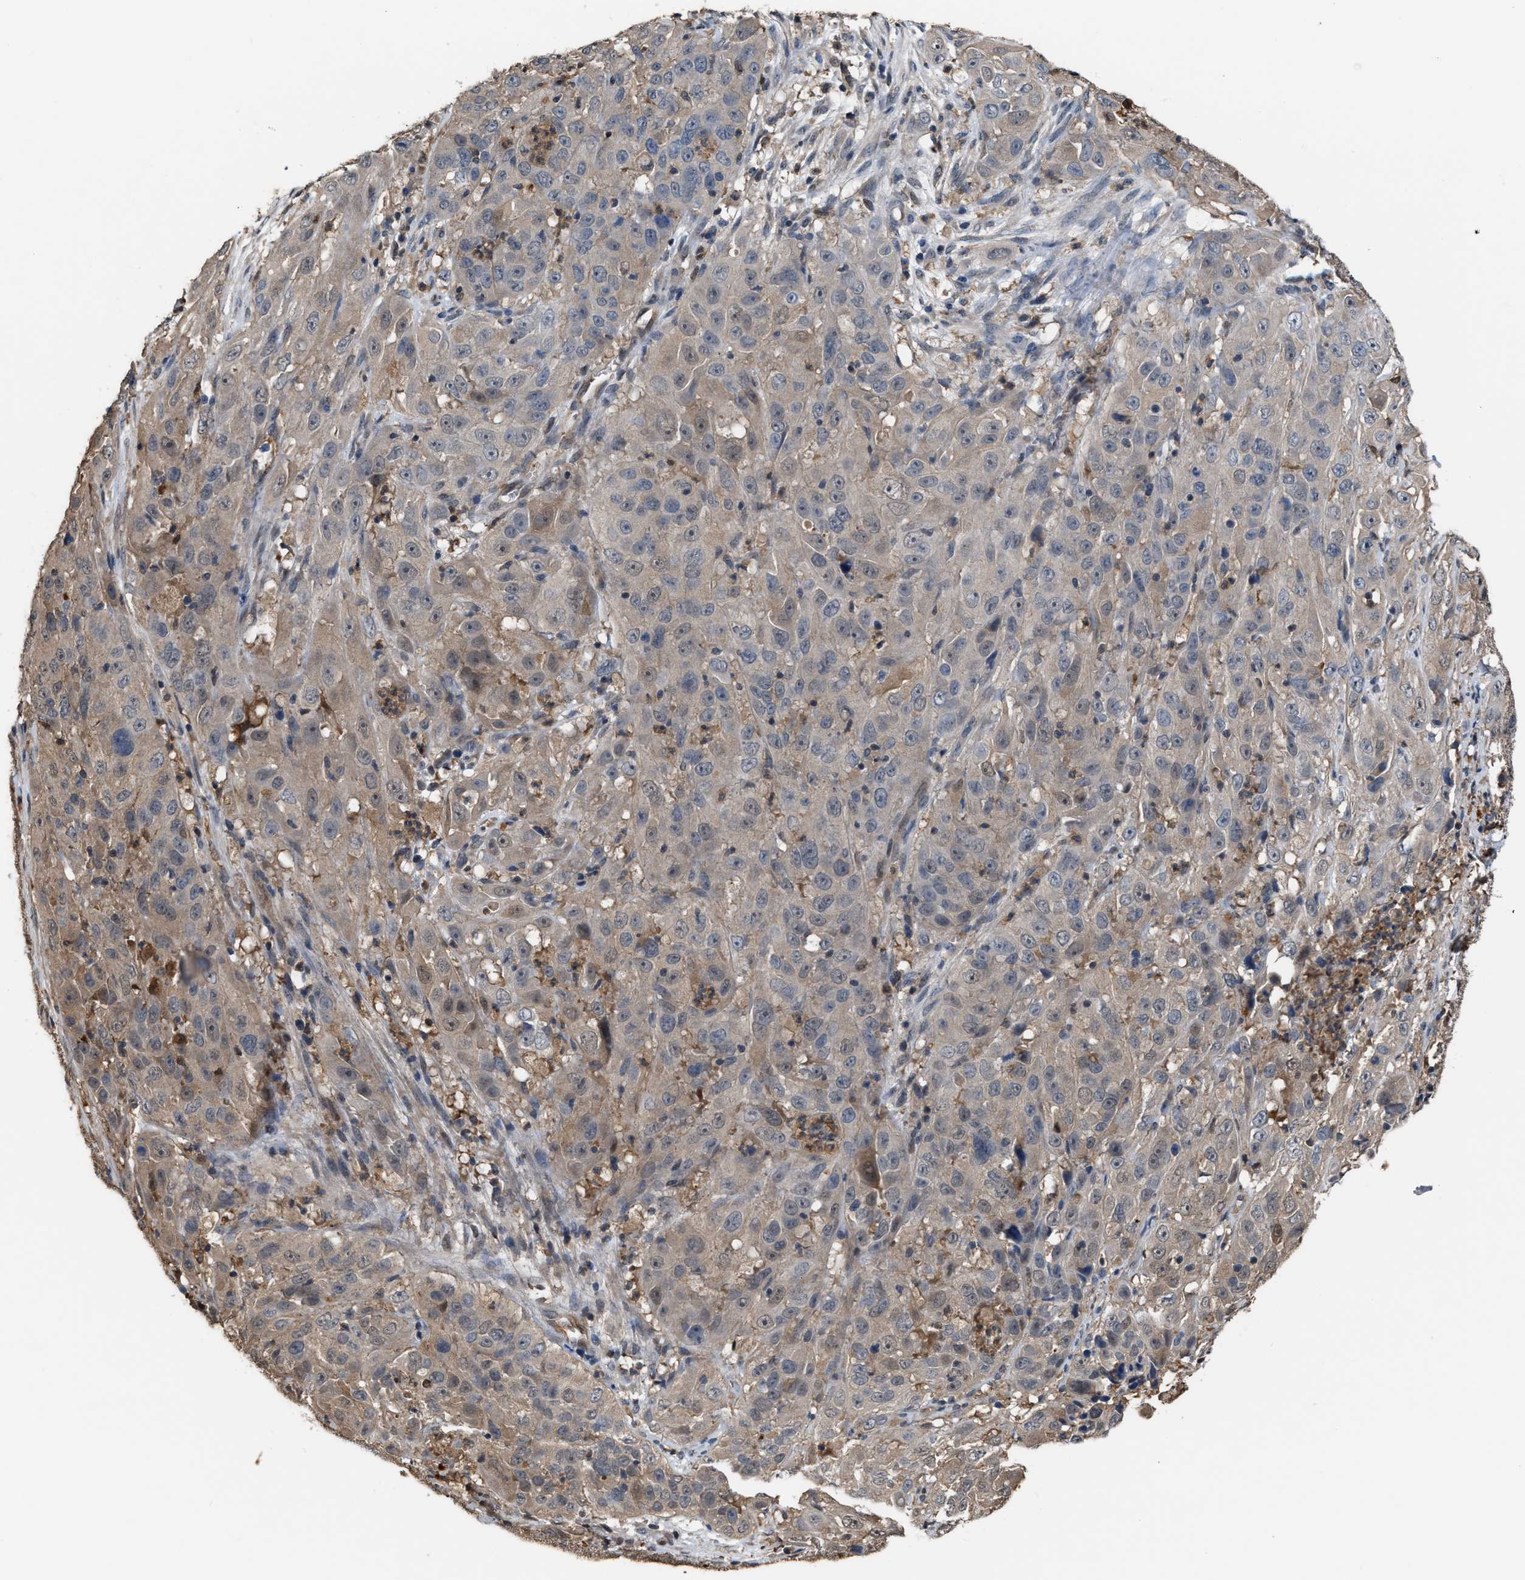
{"staining": {"intensity": "weak", "quantity": "25%-75%", "location": "cytoplasmic/membranous"}, "tissue": "cervical cancer", "cell_type": "Tumor cells", "image_type": "cancer", "snomed": [{"axis": "morphology", "description": "Squamous cell carcinoma, NOS"}, {"axis": "topography", "description": "Cervix"}], "caption": "The micrograph reveals immunohistochemical staining of squamous cell carcinoma (cervical). There is weak cytoplasmic/membranous staining is identified in approximately 25%-75% of tumor cells.", "gene": "MTPN", "patient": {"sex": "female", "age": 32}}